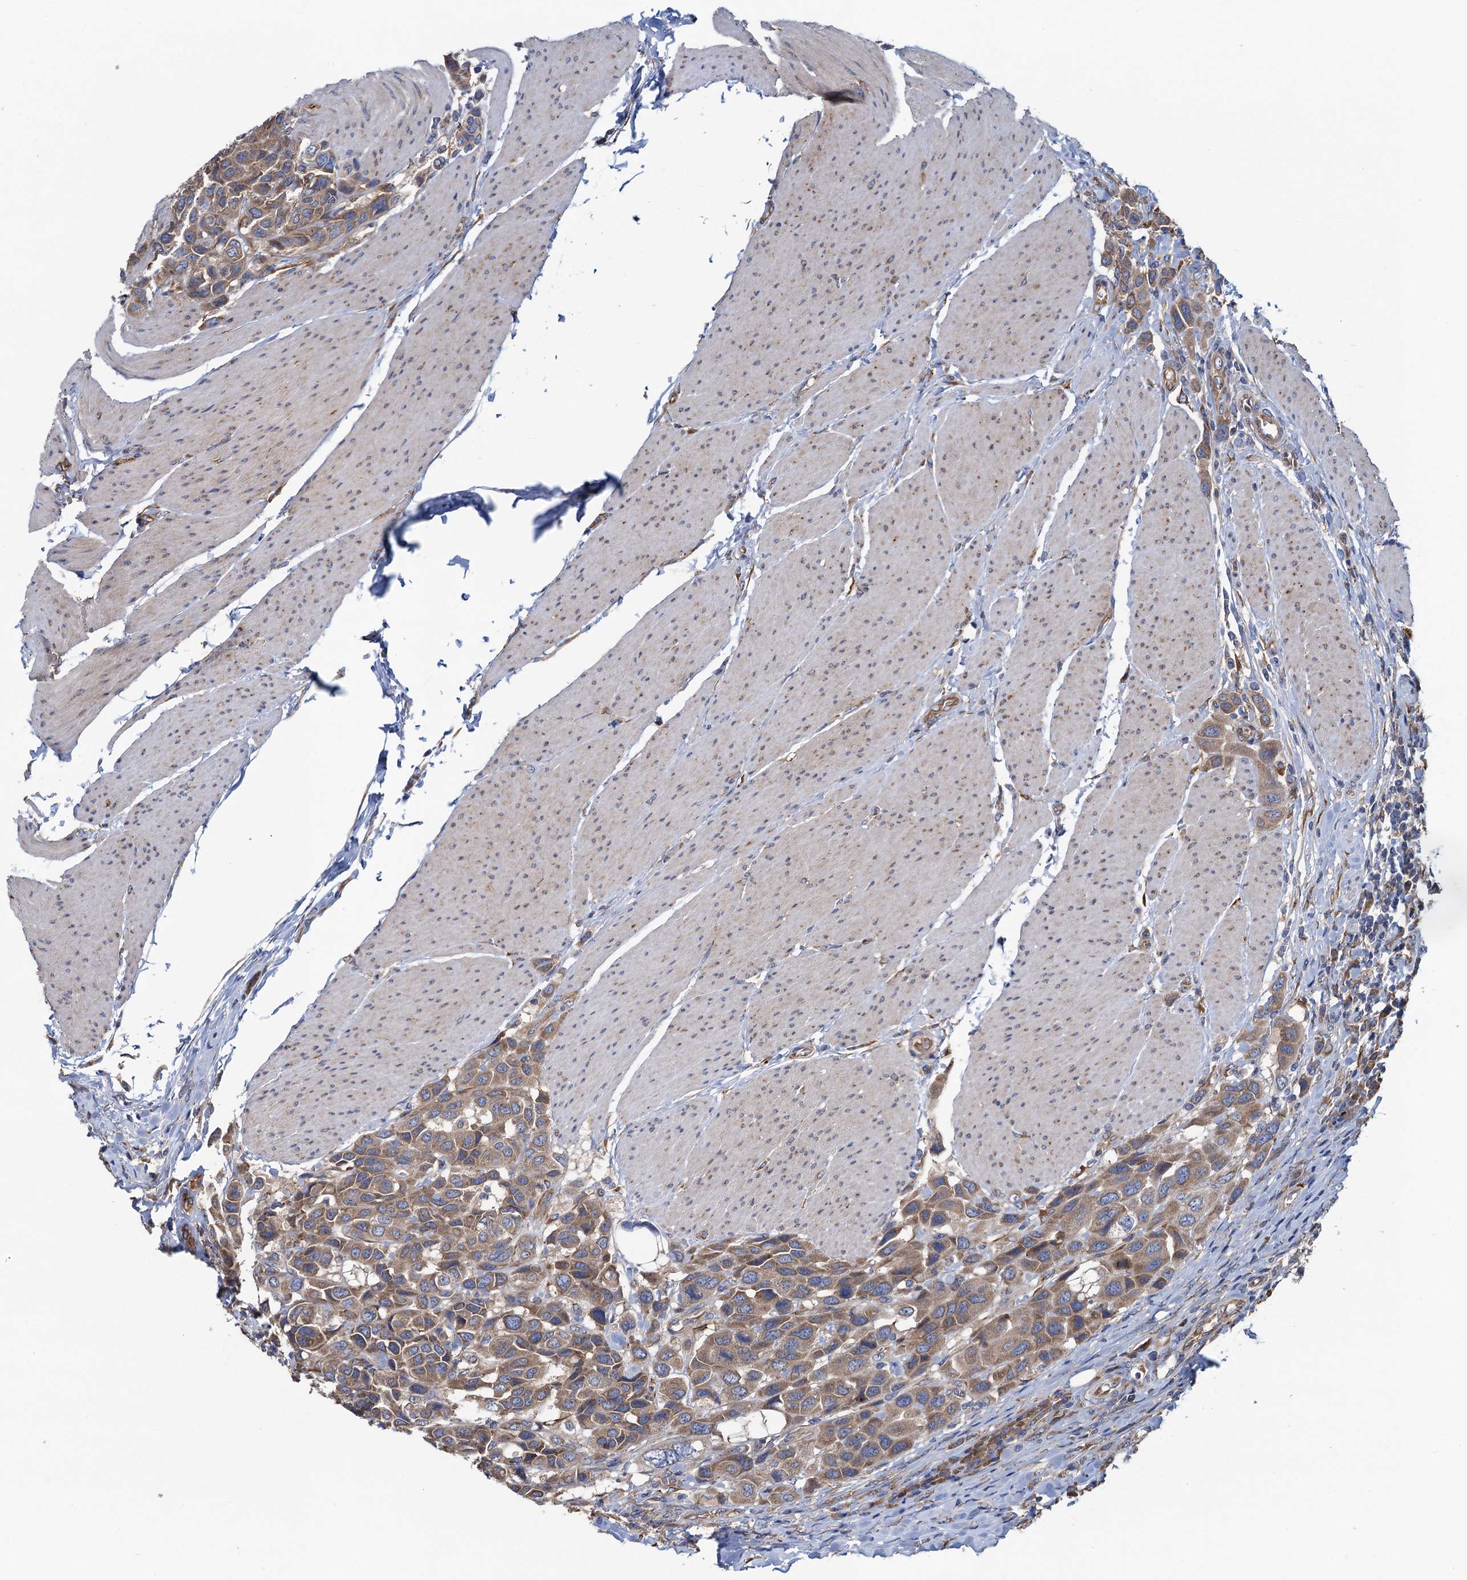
{"staining": {"intensity": "moderate", "quantity": ">75%", "location": "cytoplasmic/membranous"}, "tissue": "urothelial cancer", "cell_type": "Tumor cells", "image_type": "cancer", "snomed": [{"axis": "morphology", "description": "Urothelial carcinoma, High grade"}, {"axis": "topography", "description": "Urinary bladder"}], "caption": "Protein expression by IHC exhibits moderate cytoplasmic/membranous staining in about >75% of tumor cells in high-grade urothelial carcinoma.", "gene": "ADCY9", "patient": {"sex": "male", "age": 50}}